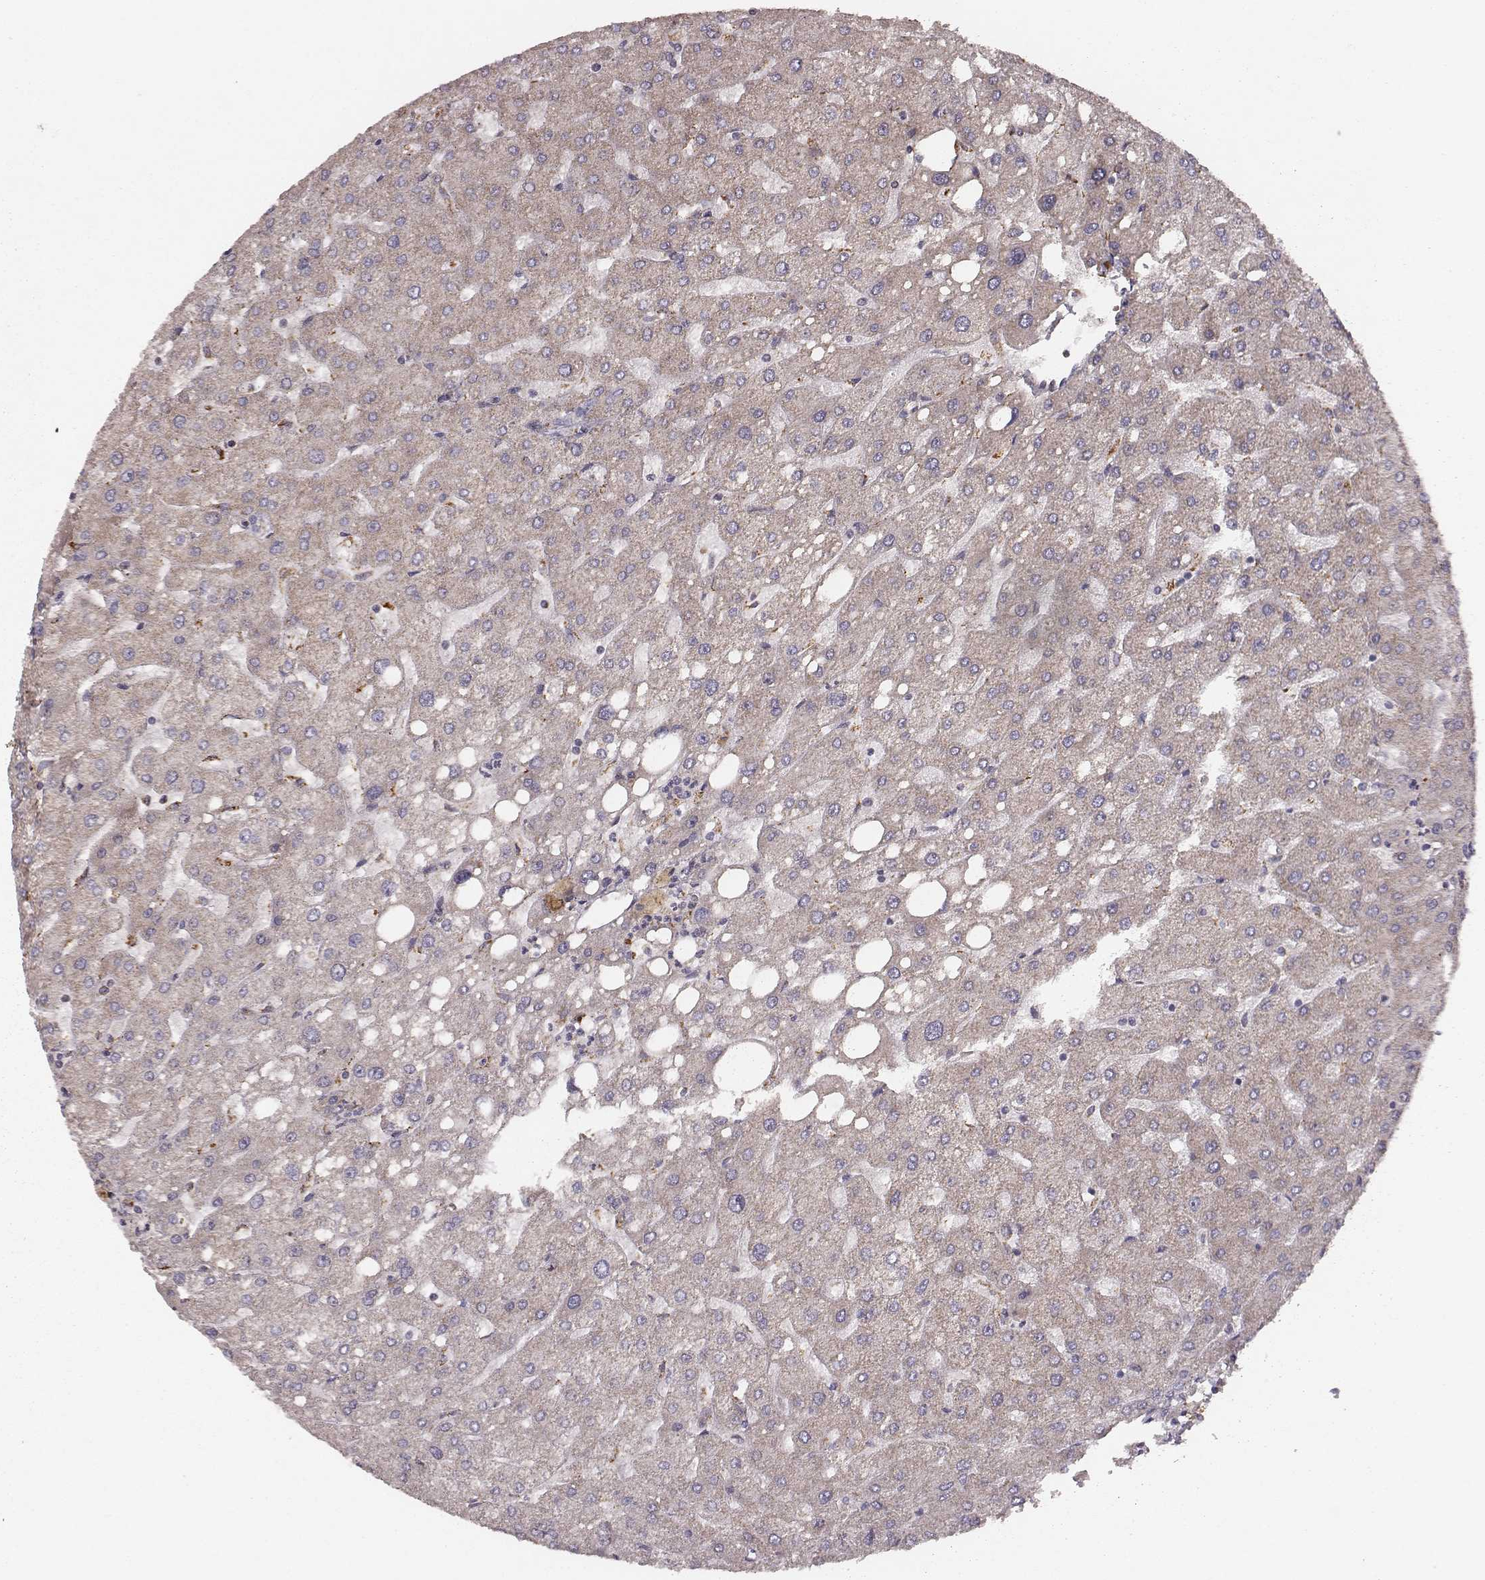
{"staining": {"intensity": "negative", "quantity": "none", "location": "none"}, "tissue": "liver", "cell_type": "Cholangiocytes", "image_type": "normal", "snomed": [{"axis": "morphology", "description": "Normal tissue, NOS"}, {"axis": "topography", "description": "Liver"}], "caption": "Immunohistochemical staining of unremarkable liver reveals no significant positivity in cholangiocytes.", "gene": "TUFM", "patient": {"sex": "male", "age": 67}}